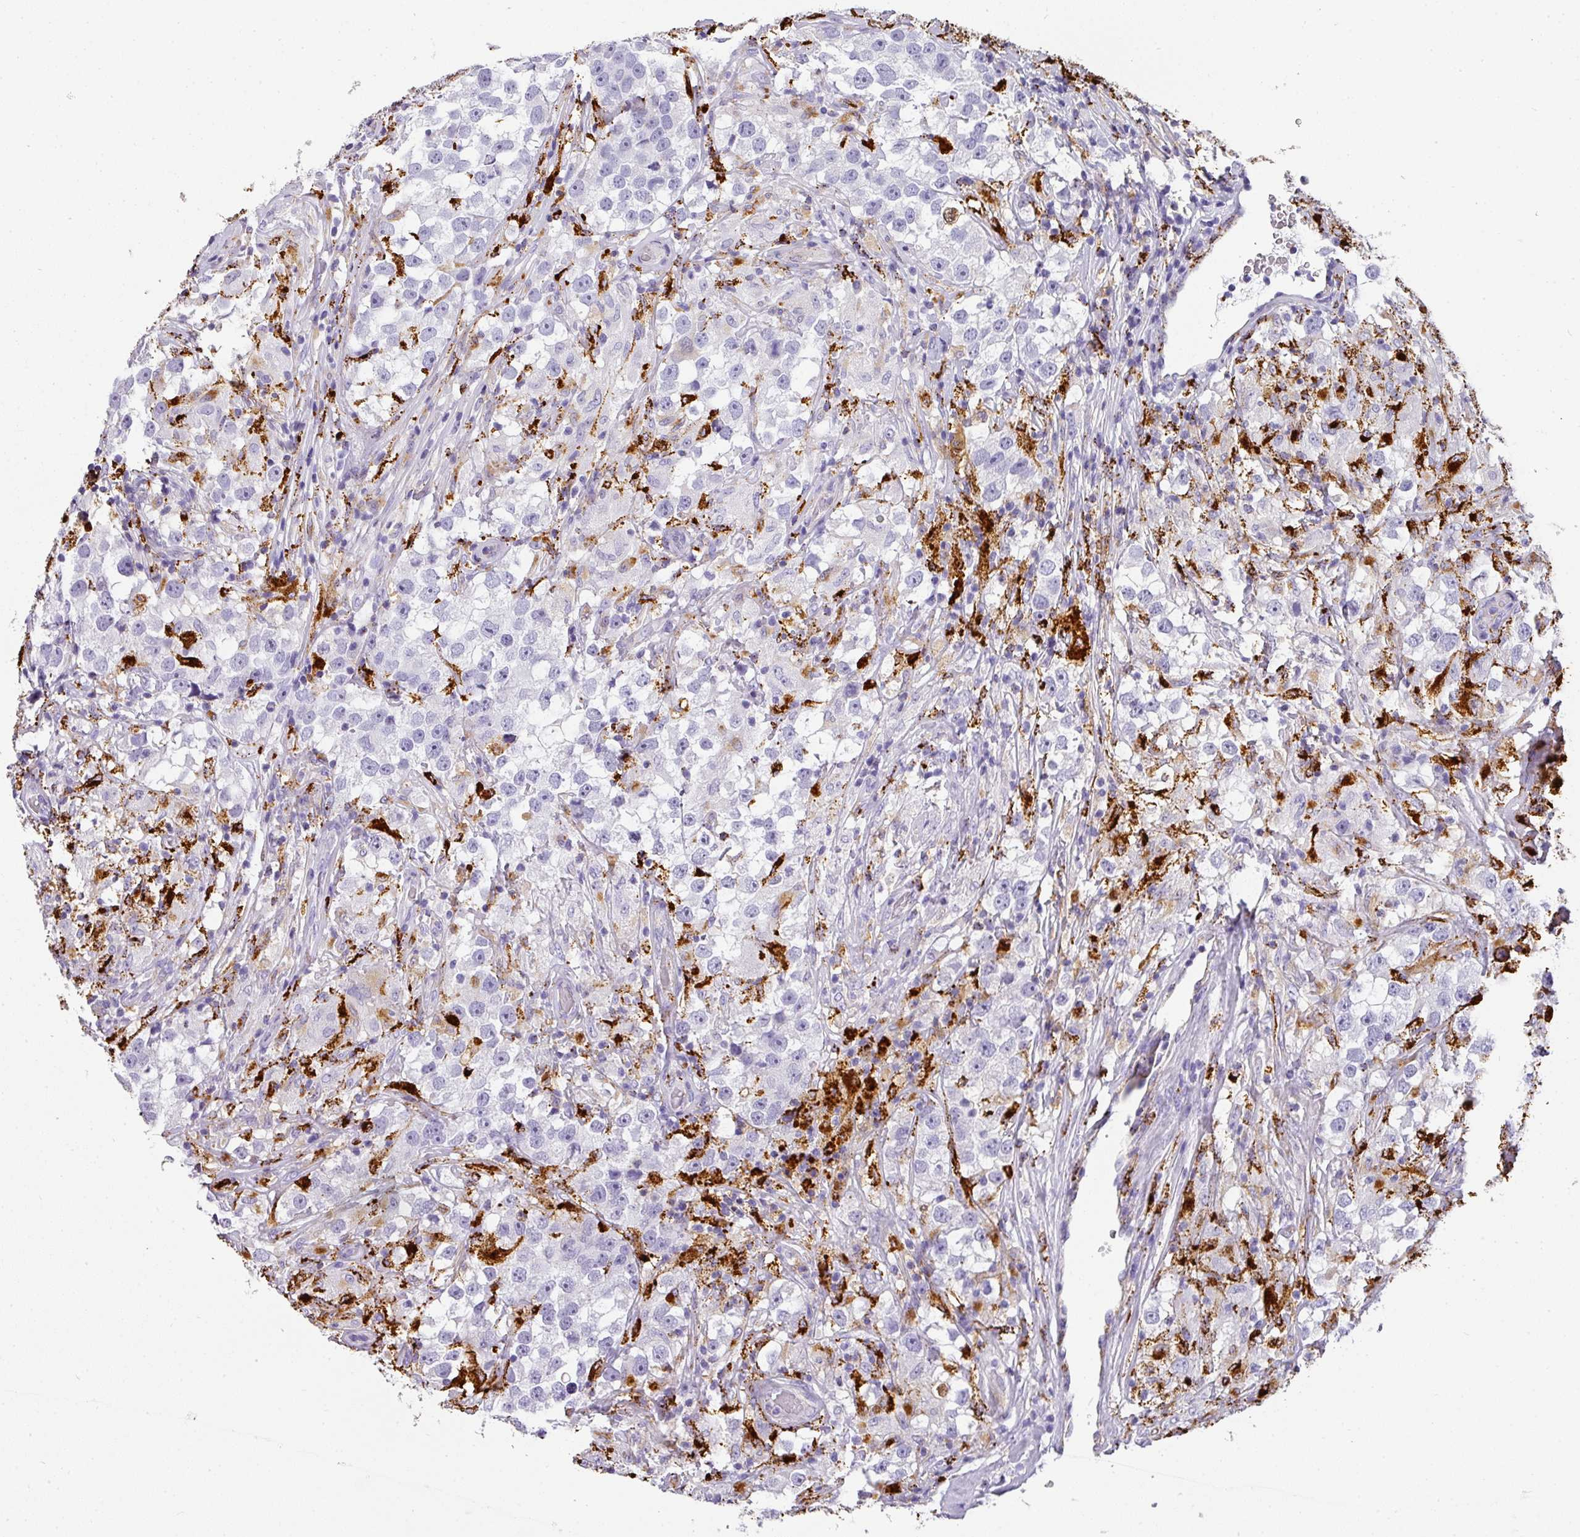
{"staining": {"intensity": "negative", "quantity": "none", "location": "none"}, "tissue": "testis cancer", "cell_type": "Tumor cells", "image_type": "cancer", "snomed": [{"axis": "morphology", "description": "Seminoma, NOS"}, {"axis": "topography", "description": "Testis"}], "caption": "Testis seminoma was stained to show a protein in brown. There is no significant expression in tumor cells.", "gene": "MMACHC", "patient": {"sex": "male", "age": 46}}